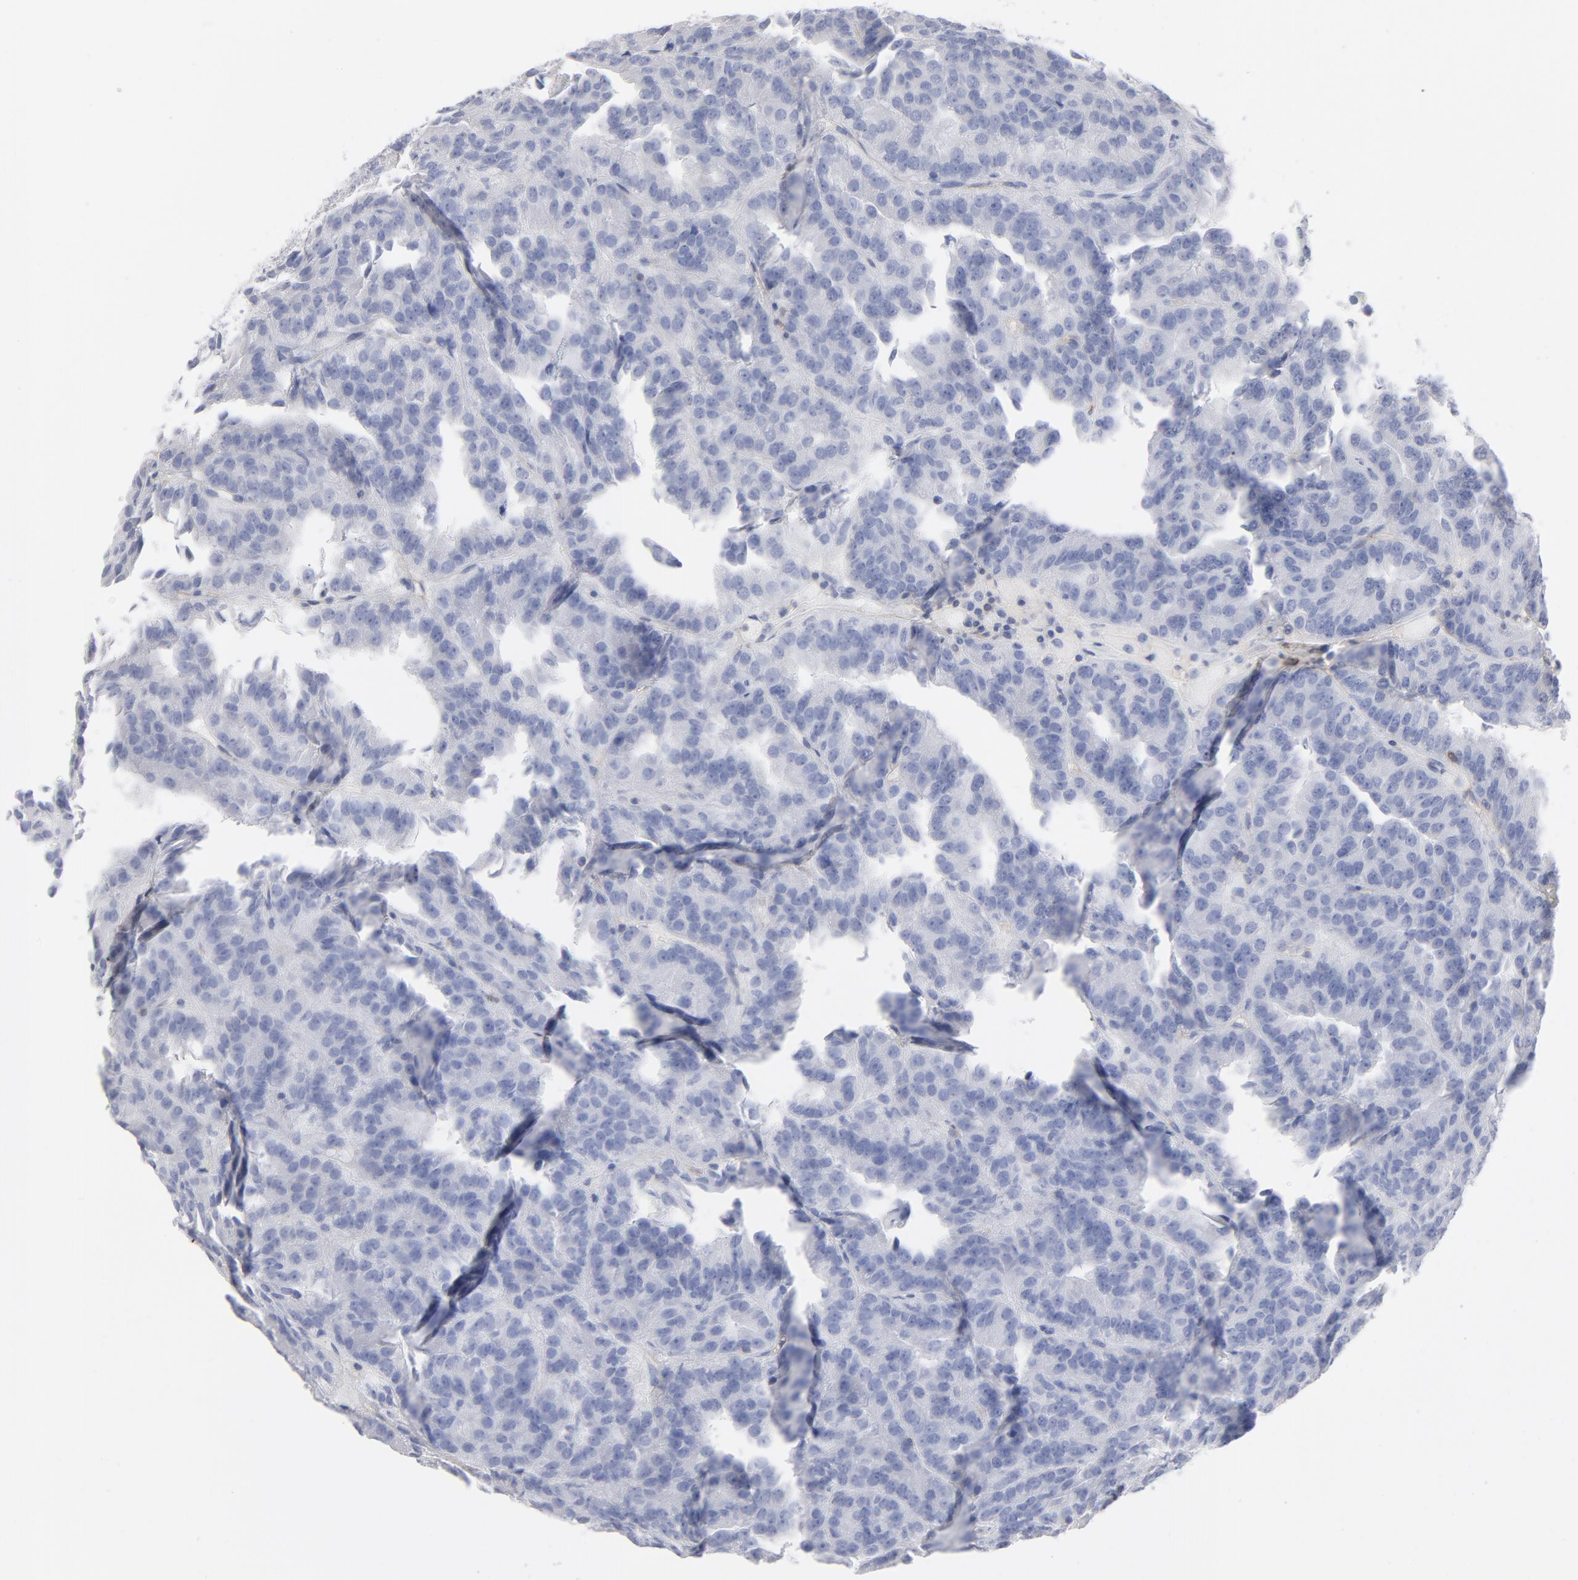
{"staining": {"intensity": "negative", "quantity": "none", "location": "none"}, "tissue": "renal cancer", "cell_type": "Tumor cells", "image_type": "cancer", "snomed": [{"axis": "morphology", "description": "Adenocarcinoma, NOS"}, {"axis": "topography", "description": "Kidney"}], "caption": "Renal cancer (adenocarcinoma) stained for a protein using IHC demonstrates no expression tumor cells.", "gene": "P2RY8", "patient": {"sex": "male", "age": 46}}